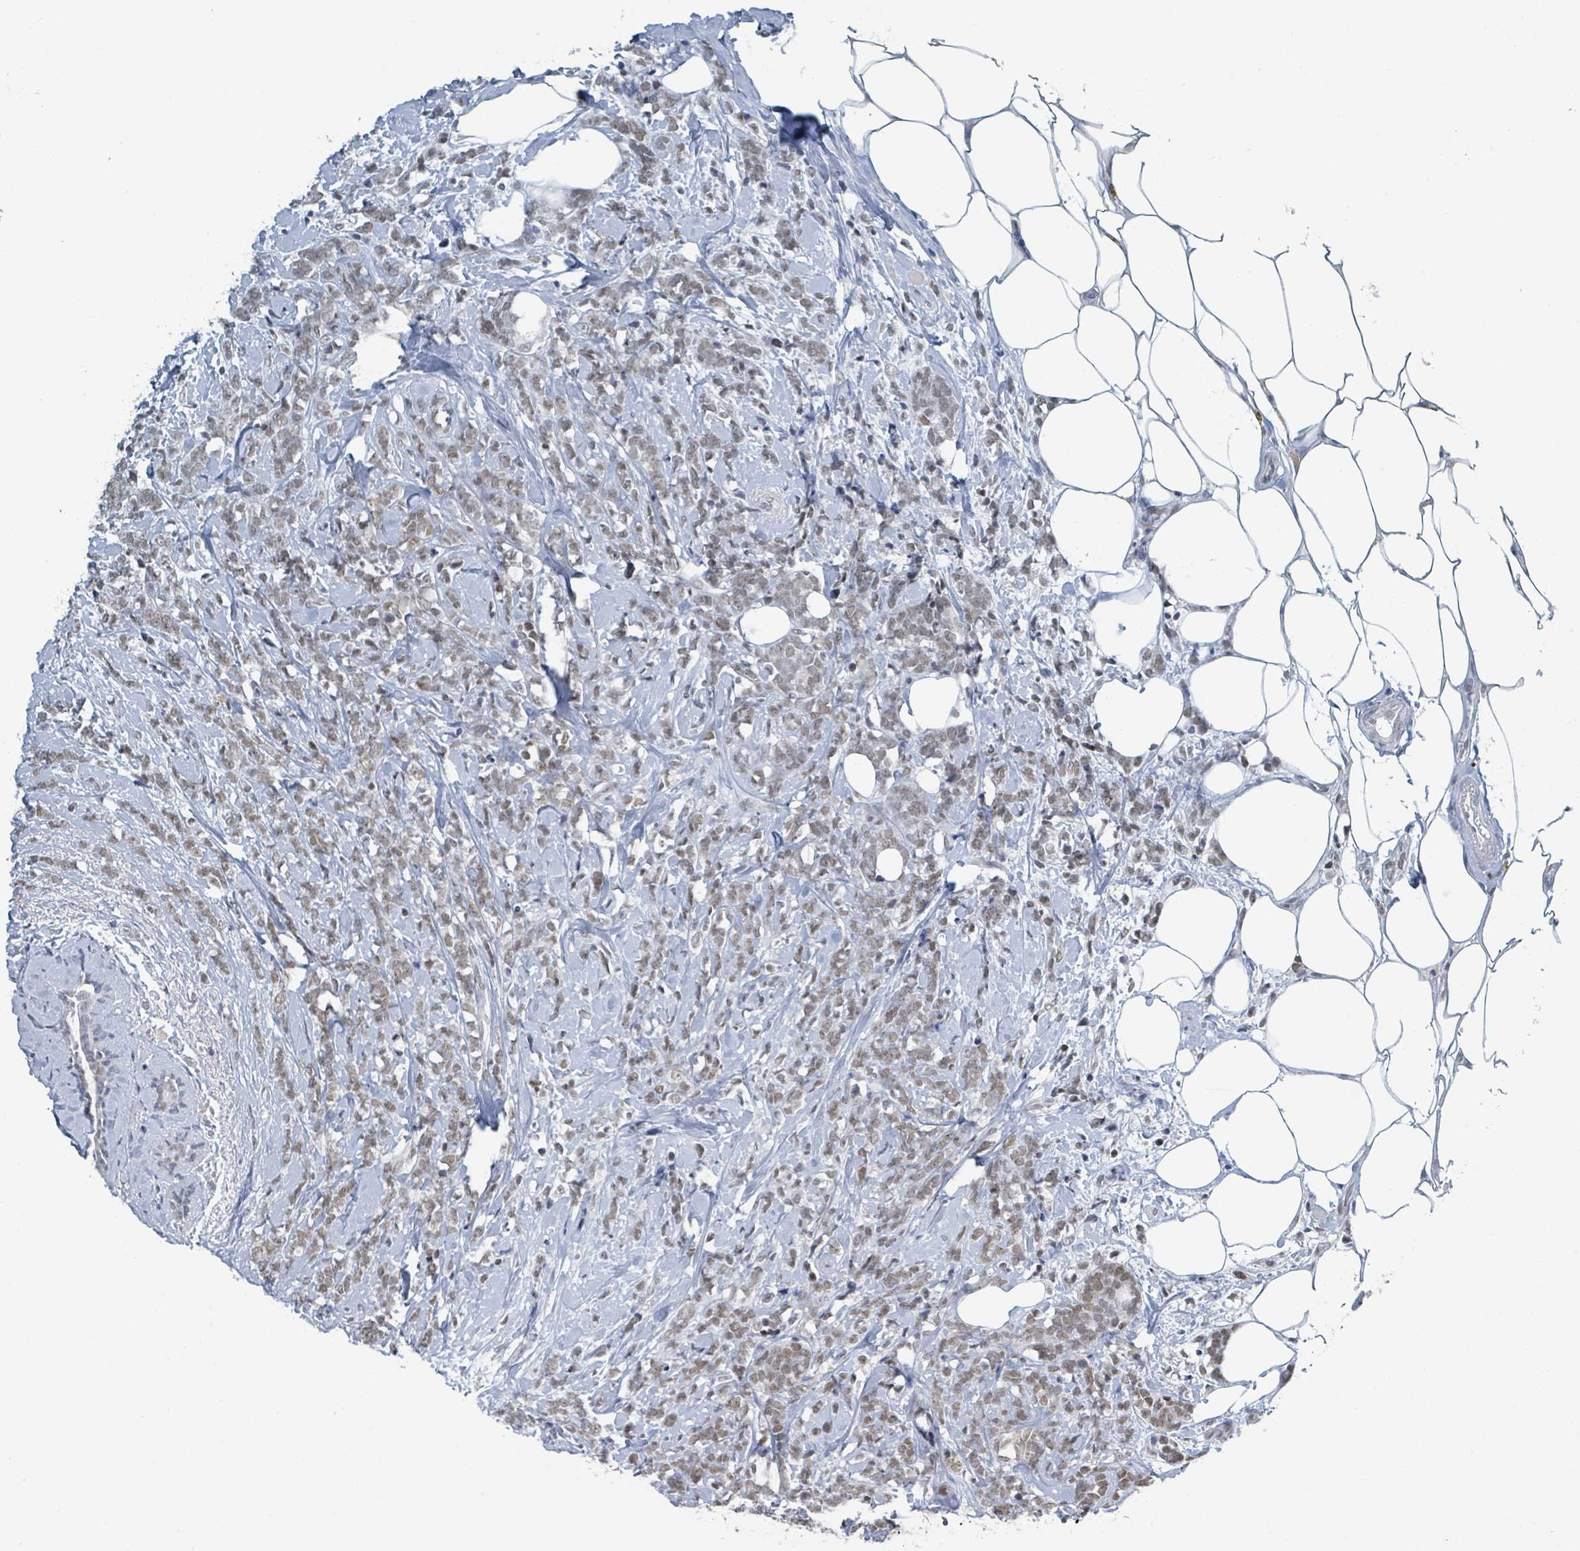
{"staining": {"intensity": "weak", "quantity": ">75%", "location": "nuclear"}, "tissue": "breast cancer", "cell_type": "Tumor cells", "image_type": "cancer", "snomed": [{"axis": "morphology", "description": "Lobular carcinoma"}, {"axis": "topography", "description": "Breast"}], "caption": "IHC (DAB) staining of breast cancer displays weak nuclear protein positivity in about >75% of tumor cells. Immunohistochemistry (ihc) stains the protein of interest in brown and the nuclei are stained blue.", "gene": "EHMT2", "patient": {"sex": "female", "age": 58}}